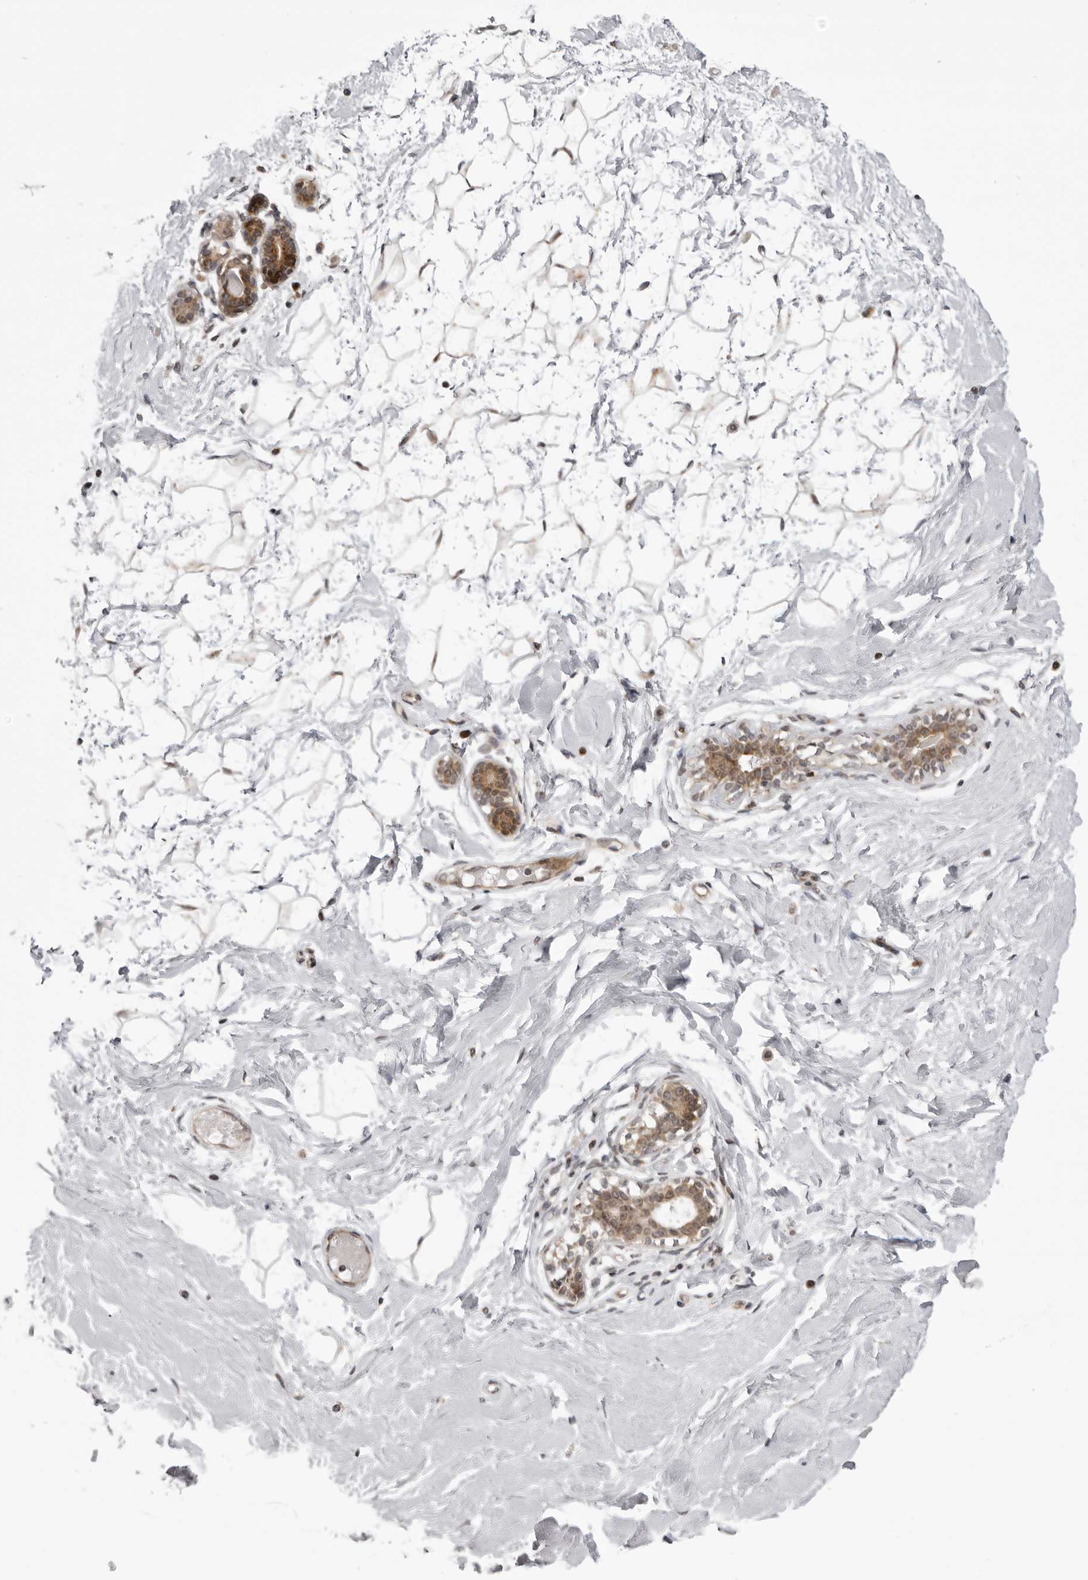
{"staining": {"intensity": "weak", "quantity": "25%-75%", "location": "cytoplasmic/membranous,nuclear"}, "tissue": "breast", "cell_type": "Adipocytes", "image_type": "normal", "snomed": [{"axis": "morphology", "description": "Normal tissue, NOS"}, {"axis": "morphology", "description": "Adenoma, NOS"}, {"axis": "topography", "description": "Breast"}], "caption": "Weak cytoplasmic/membranous,nuclear expression for a protein is present in about 25%-75% of adipocytes of unremarkable breast using immunohistochemistry (IHC).", "gene": "C1orf109", "patient": {"sex": "female", "age": 23}}